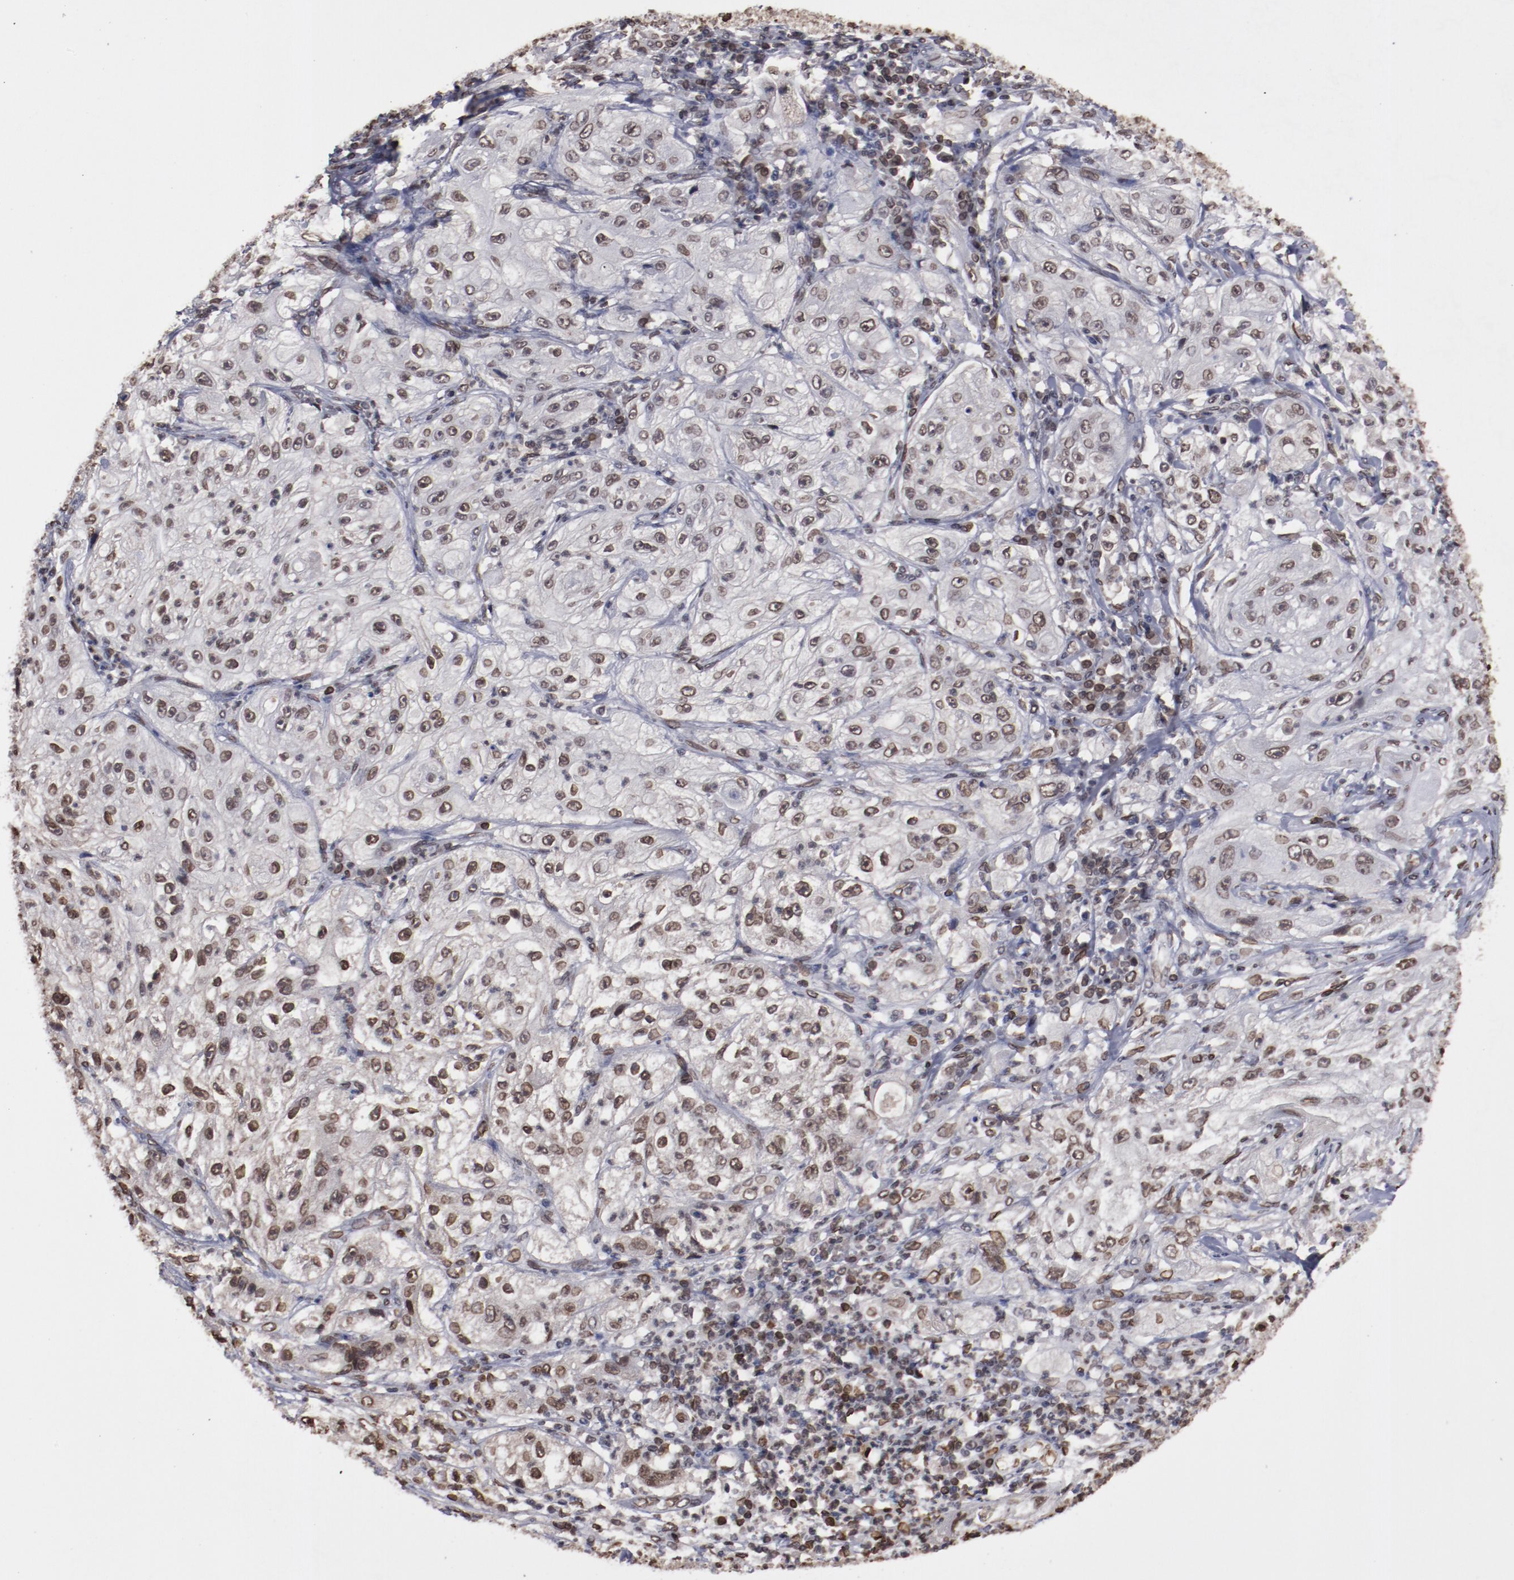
{"staining": {"intensity": "moderate", "quantity": ">75%", "location": "nuclear"}, "tissue": "lung cancer", "cell_type": "Tumor cells", "image_type": "cancer", "snomed": [{"axis": "morphology", "description": "Inflammation, NOS"}, {"axis": "morphology", "description": "Squamous cell carcinoma, NOS"}, {"axis": "topography", "description": "Lymph node"}, {"axis": "topography", "description": "Soft tissue"}, {"axis": "topography", "description": "Lung"}], "caption": "Brown immunohistochemical staining in human lung cancer demonstrates moderate nuclear positivity in about >75% of tumor cells.", "gene": "AKT1", "patient": {"sex": "male", "age": 66}}